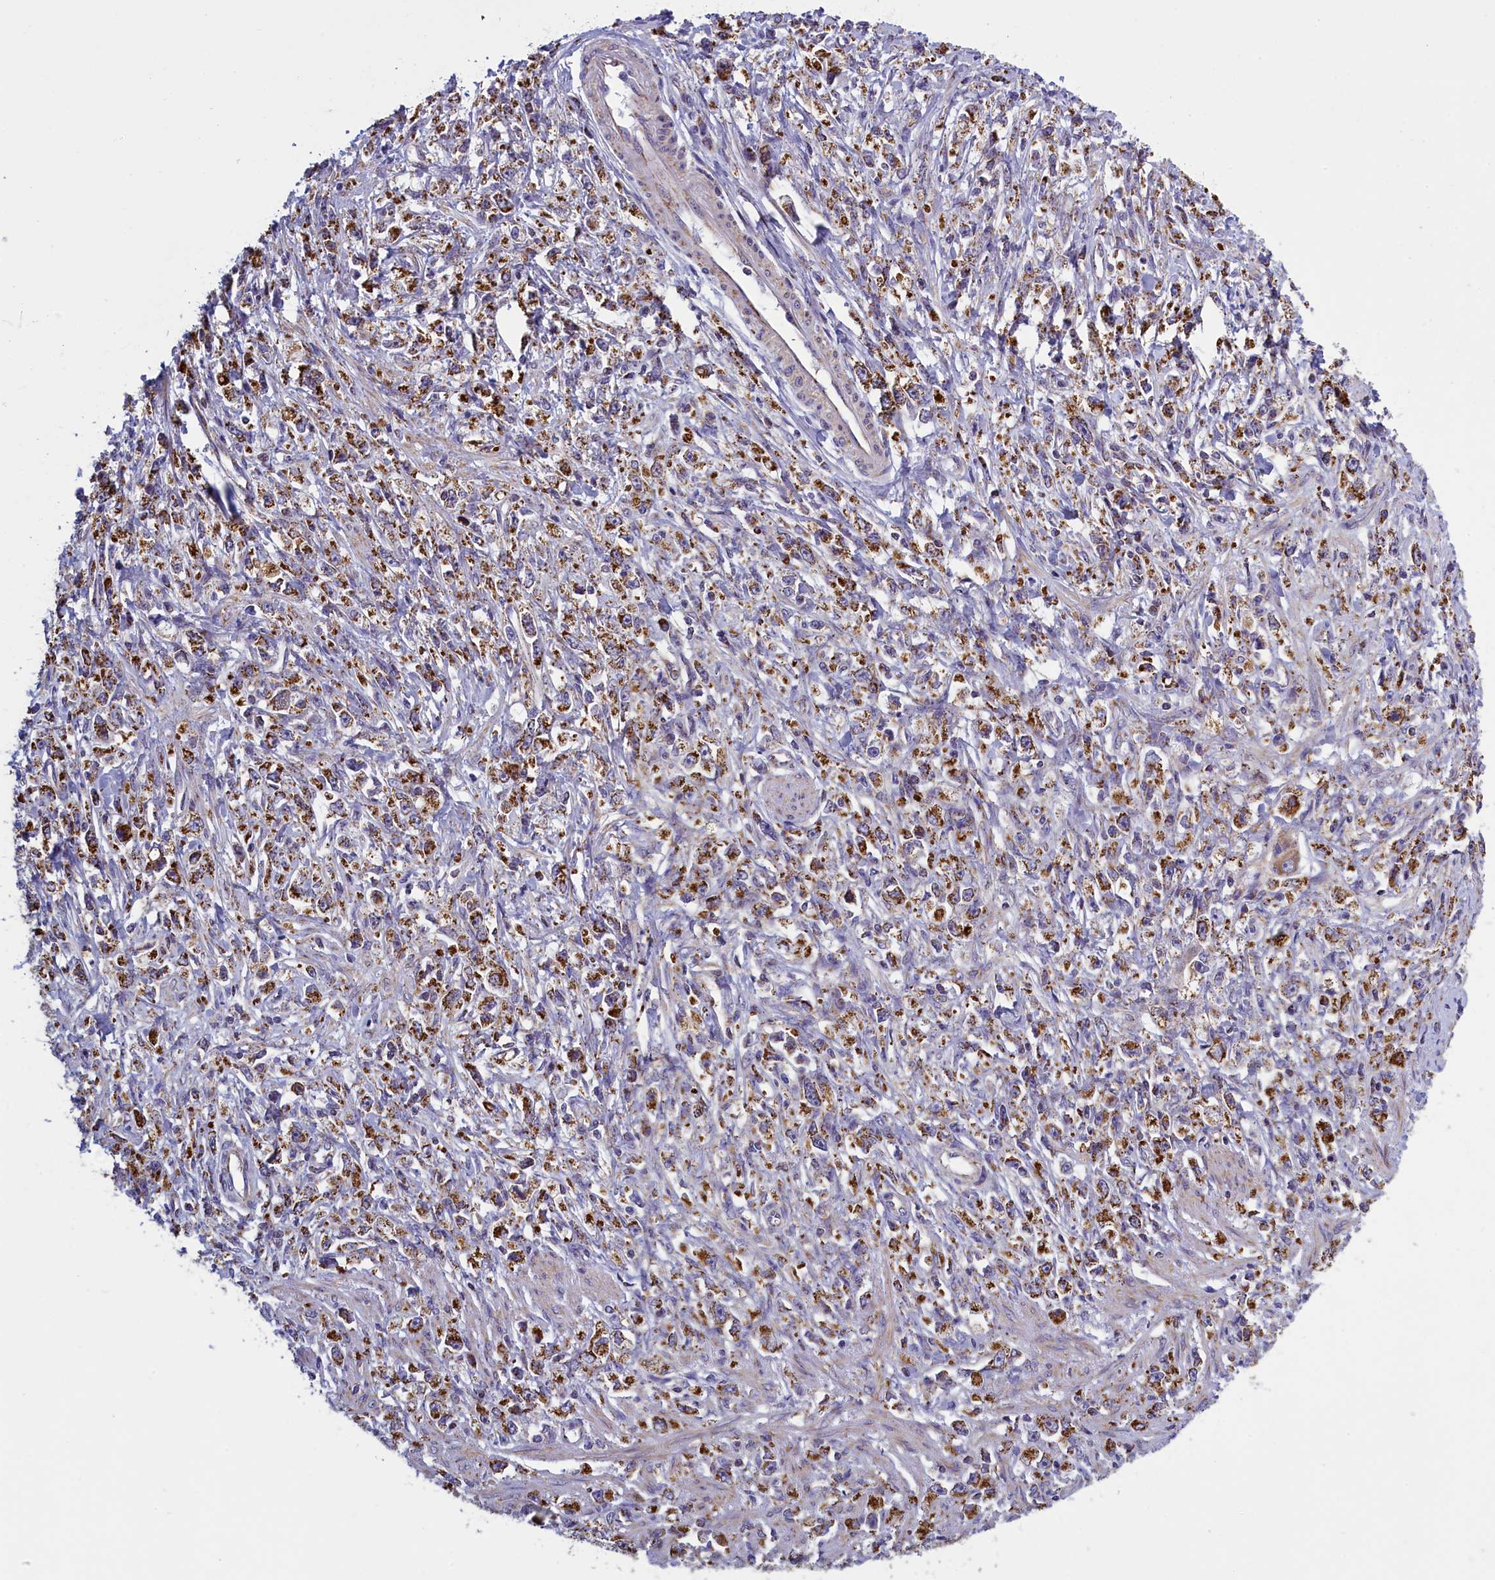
{"staining": {"intensity": "strong", "quantity": ">75%", "location": "cytoplasmic/membranous"}, "tissue": "stomach cancer", "cell_type": "Tumor cells", "image_type": "cancer", "snomed": [{"axis": "morphology", "description": "Adenocarcinoma, NOS"}, {"axis": "topography", "description": "Stomach"}], "caption": "Protein expression analysis of human stomach cancer (adenocarcinoma) reveals strong cytoplasmic/membranous expression in about >75% of tumor cells.", "gene": "IFT122", "patient": {"sex": "female", "age": 59}}